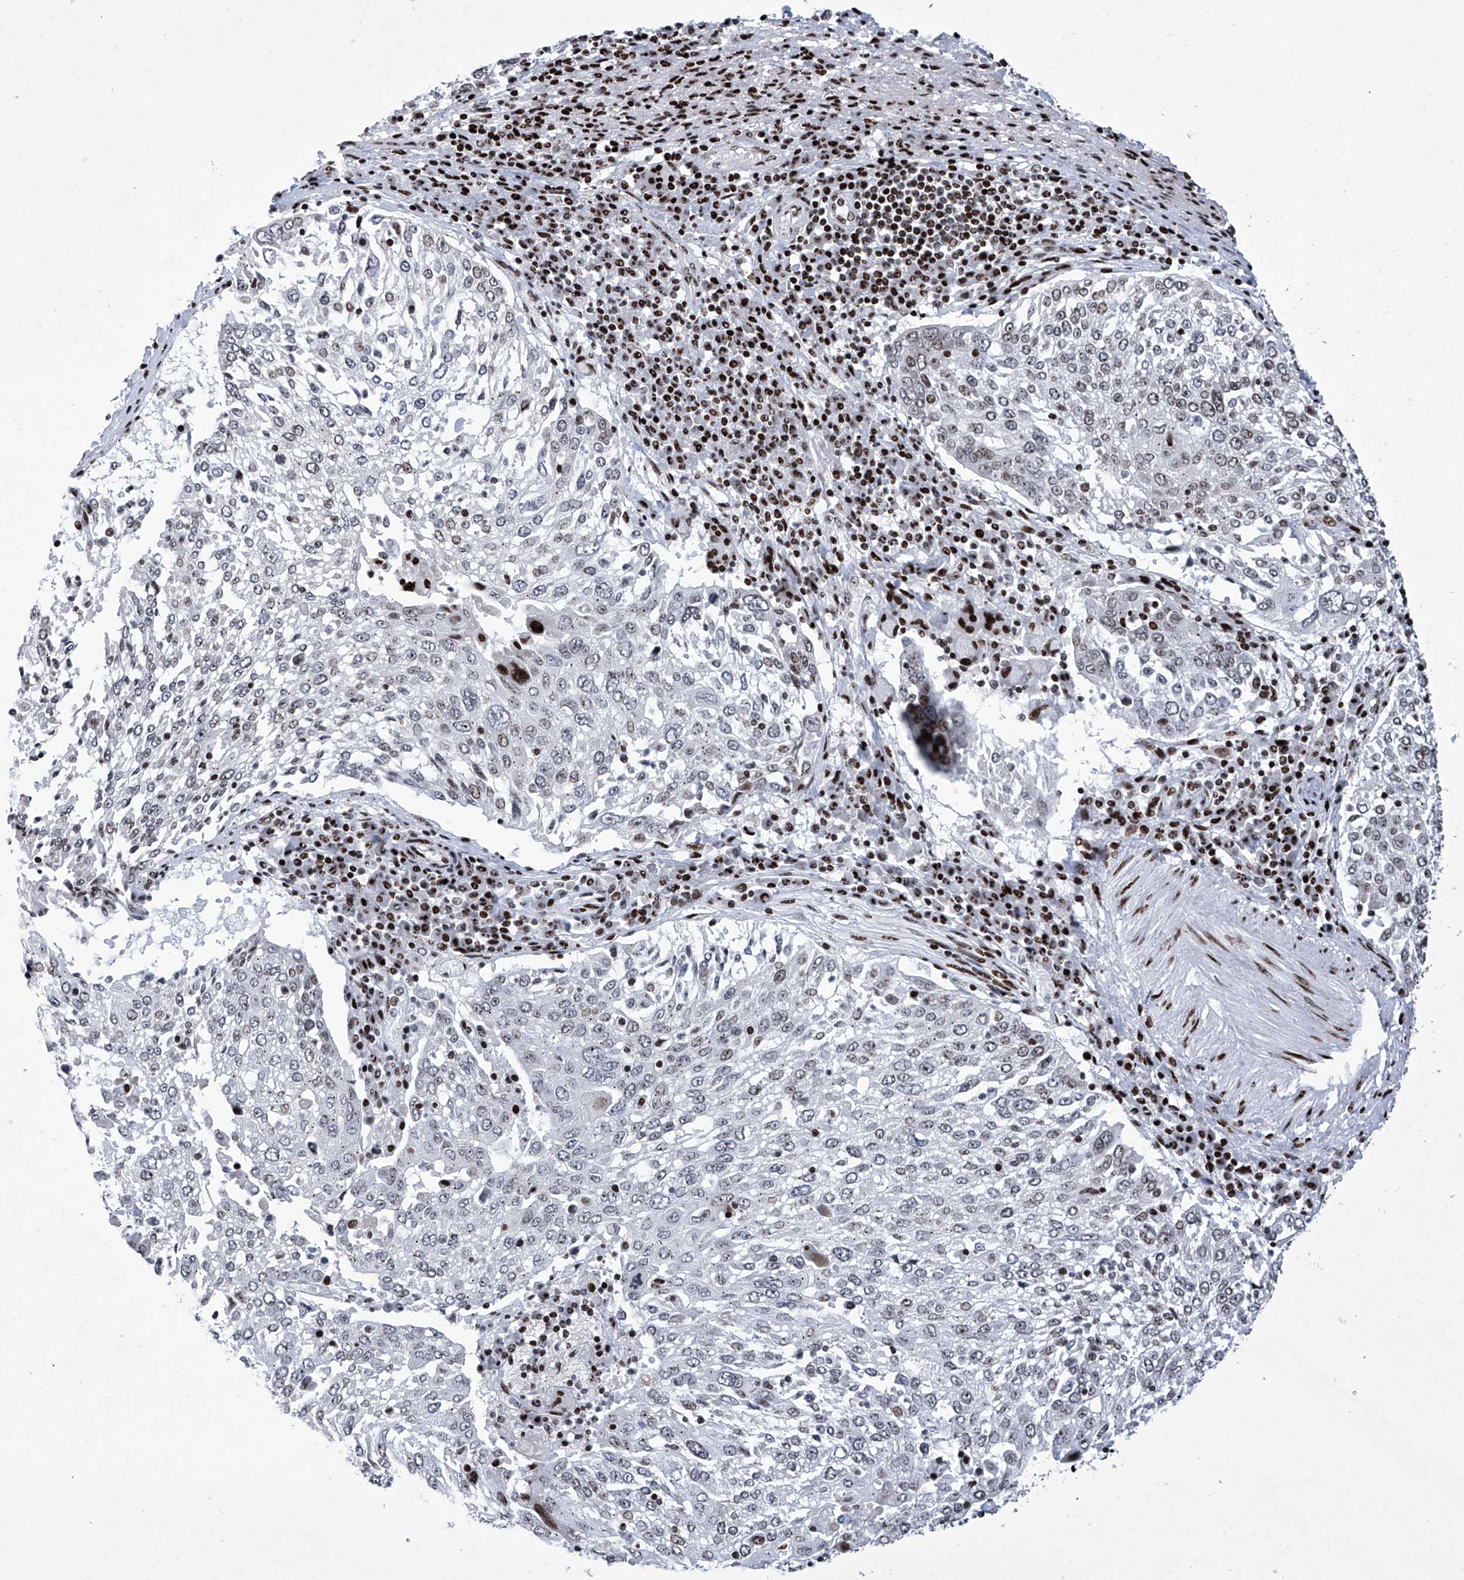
{"staining": {"intensity": "weak", "quantity": "<25%", "location": "nuclear"}, "tissue": "lung cancer", "cell_type": "Tumor cells", "image_type": "cancer", "snomed": [{"axis": "morphology", "description": "Squamous cell carcinoma, NOS"}, {"axis": "topography", "description": "Lung"}], "caption": "Micrograph shows no protein expression in tumor cells of lung squamous cell carcinoma tissue. (Stains: DAB (3,3'-diaminobenzidine) immunohistochemistry with hematoxylin counter stain, Microscopy: brightfield microscopy at high magnification).", "gene": "HEY2", "patient": {"sex": "male", "age": 65}}